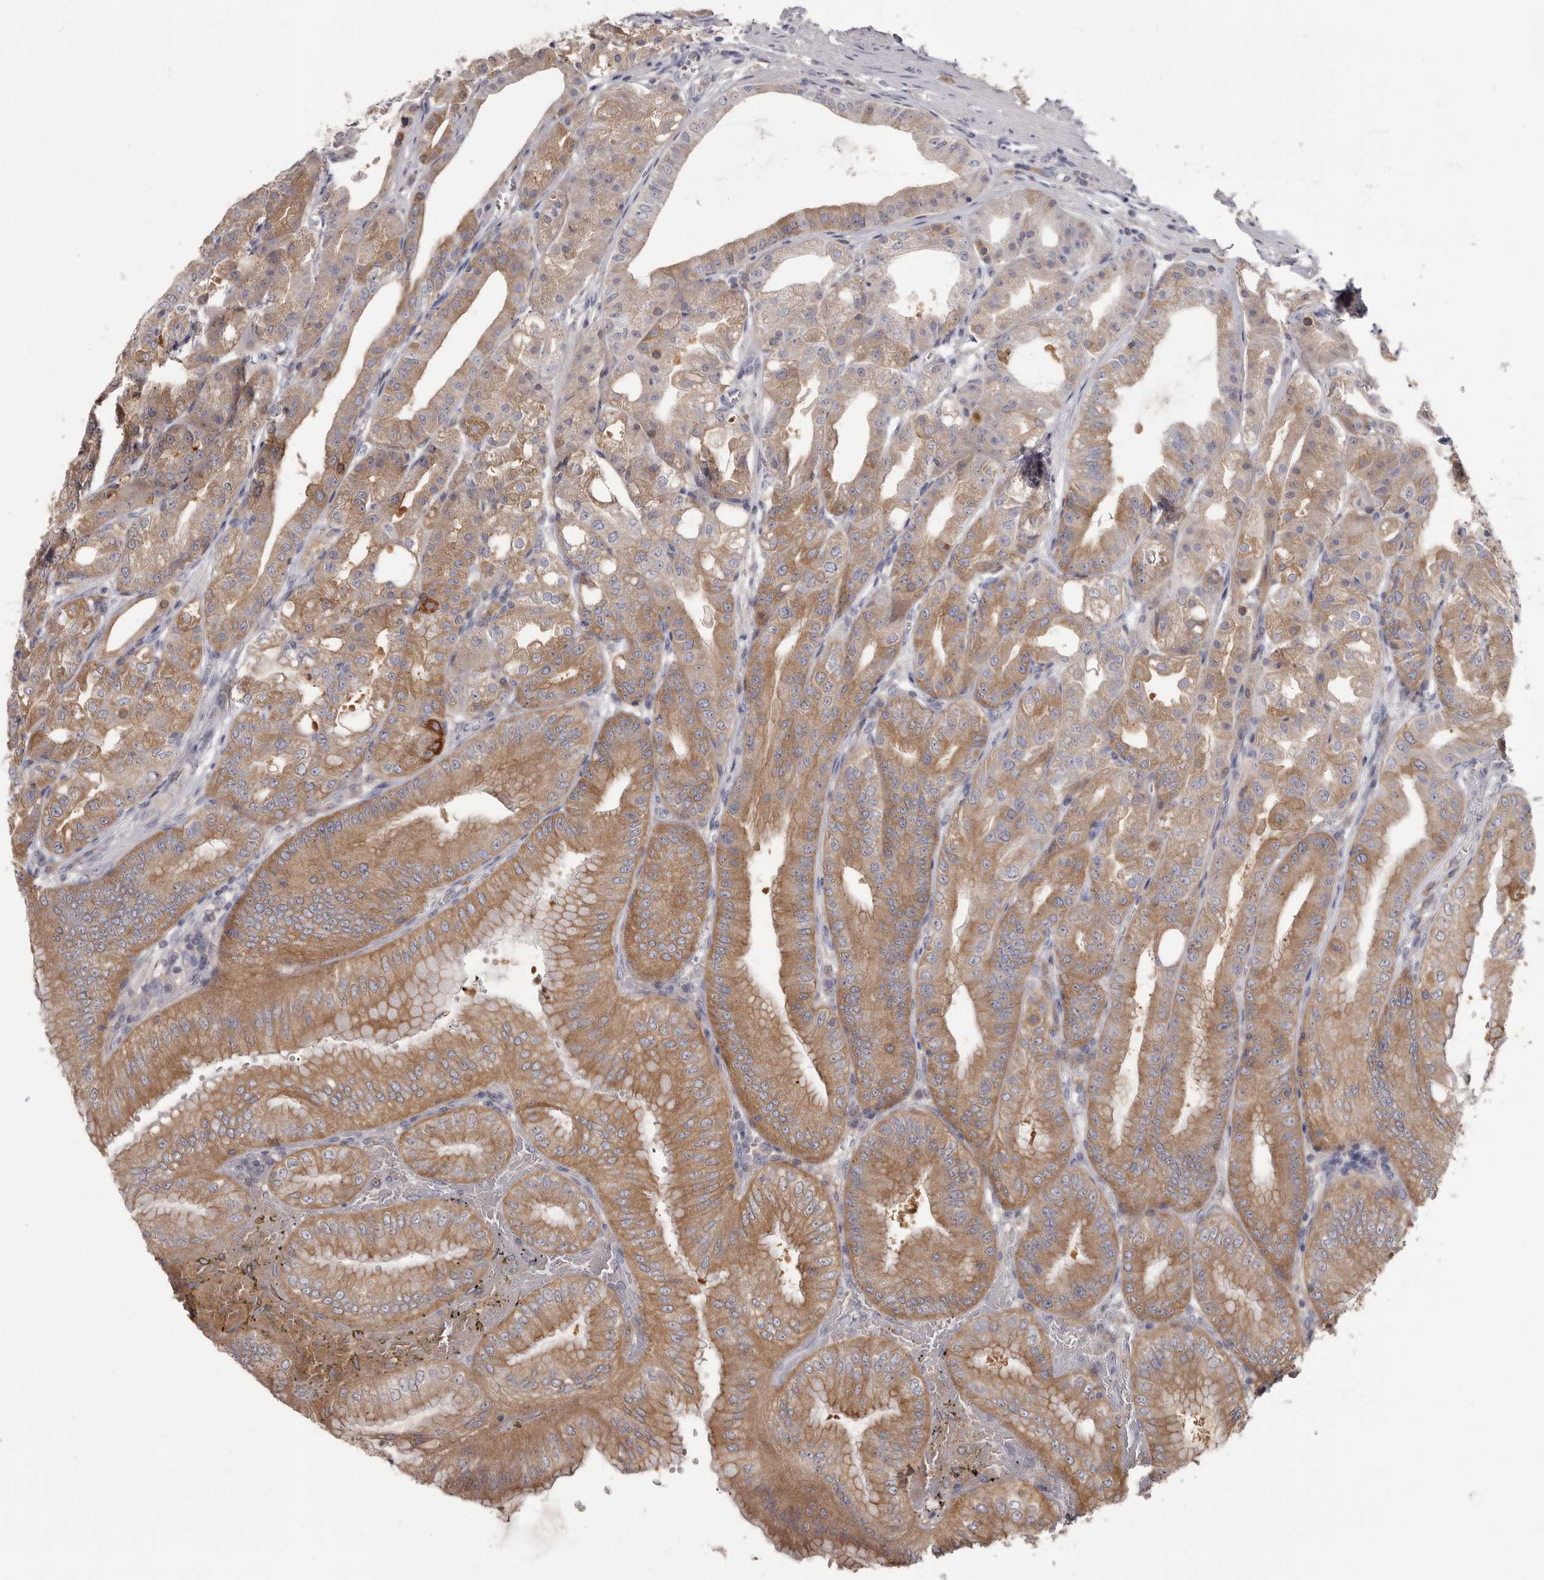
{"staining": {"intensity": "moderate", "quantity": ">75%", "location": "cytoplasmic/membranous"}, "tissue": "stomach", "cell_type": "Glandular cells", "image_type": "normal", "snomed": [{"axis": "morphology", "description": "Normal tissue, NOS"}, {"axis": "topography", "description": "Stomach, lower"}], "caption": "Benign stomach demonstrates moderate cytoplasmic/membranous positivity in about >75% of glandular cells, visualized by immunohistochemistry. Immunohistochemistry (ihc) stains the protein in brown and the nuclei are stained blue.", "gene": "APEH", "patient": {"sex": "male", "age": 71}}